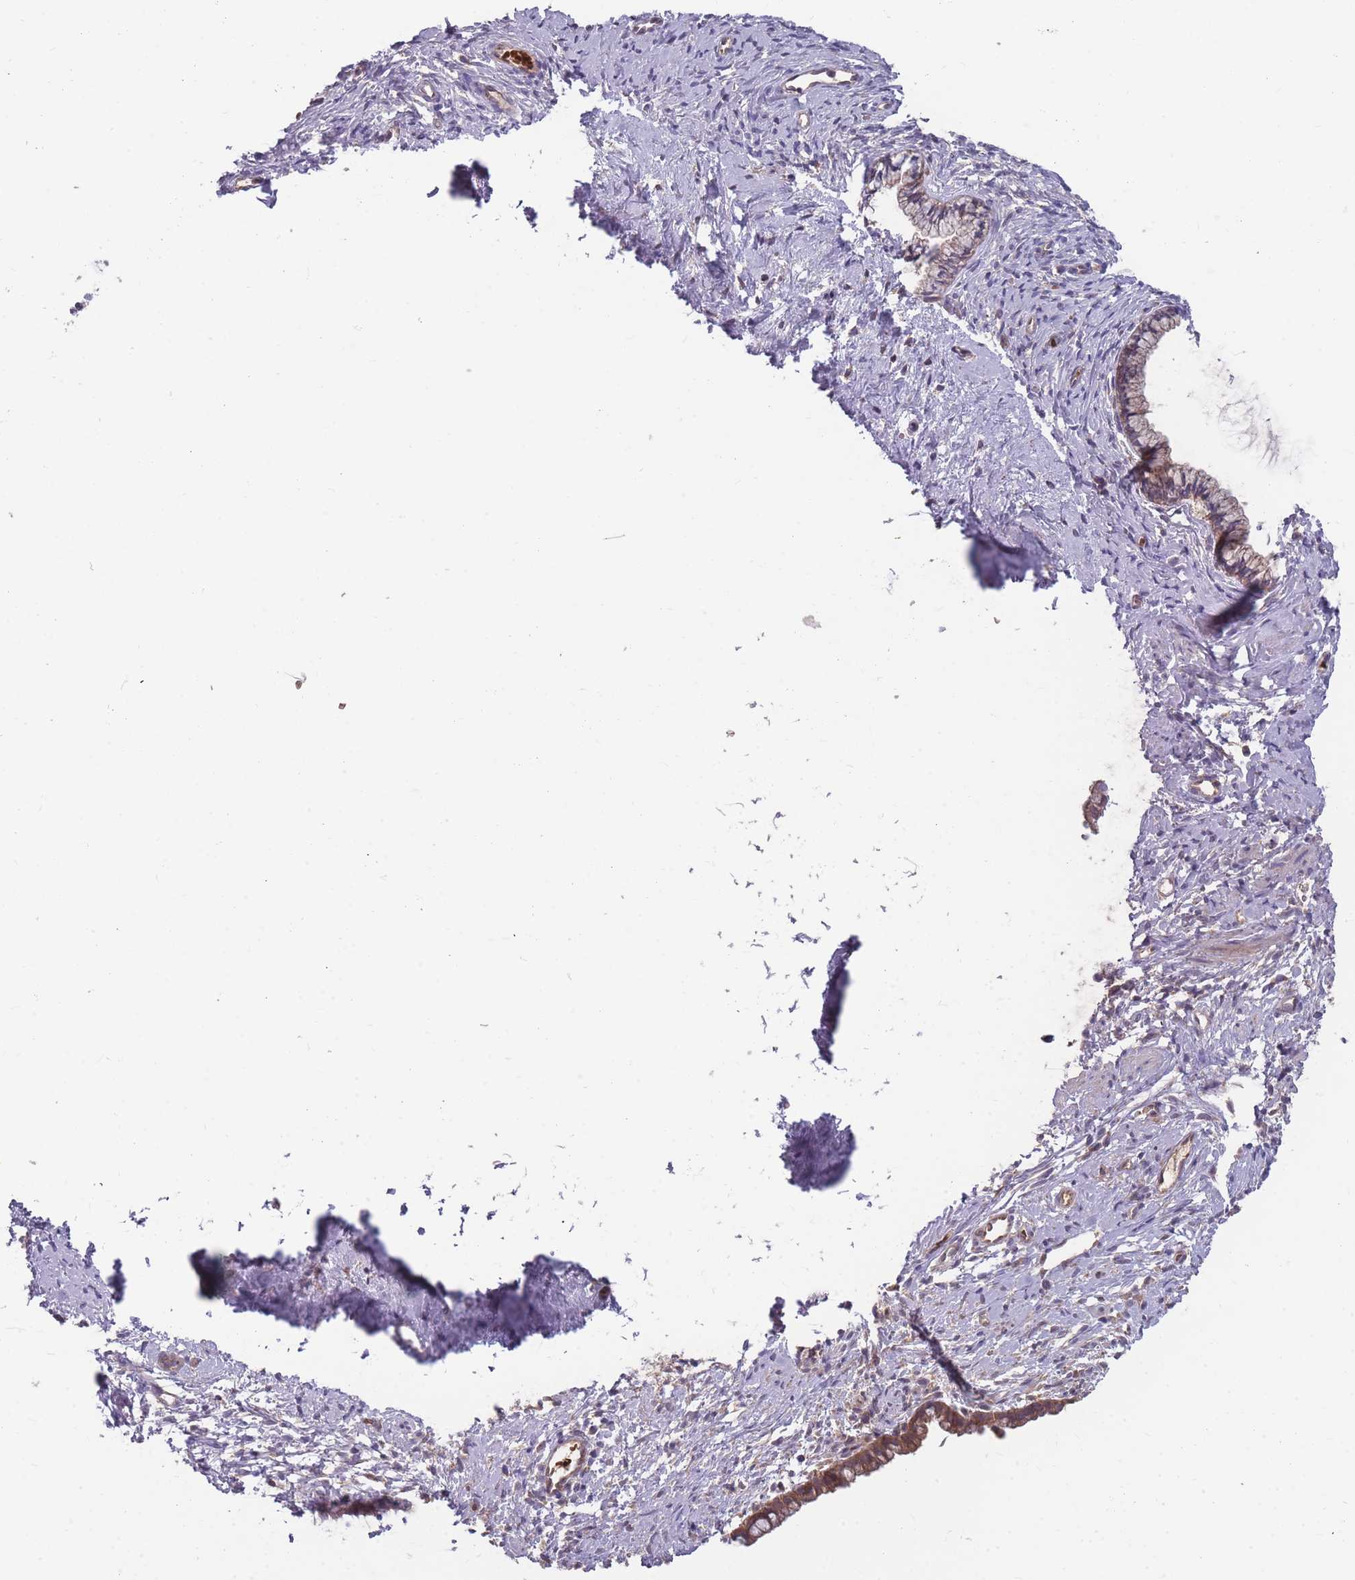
{"staining": {"intensity": "moderate", "quantity": ">75%", "location": "cytoplasmic/membranous"}, "tissue": "cervix", "cell_type": "Glandular cells", "image_type": "normal", "snomed": [{"axis": "morphology", "description": "Normal tissue, NOS"}, {"axis": "topography", "description": "Cervix"}], "caption": "A medium amount of moderate cytoplasmic/membranous expression is seen in about >75% of glandular cells in benign cervix.", "gene": "SLC35B4", "patient": {"sex": "female", "age": 57}}